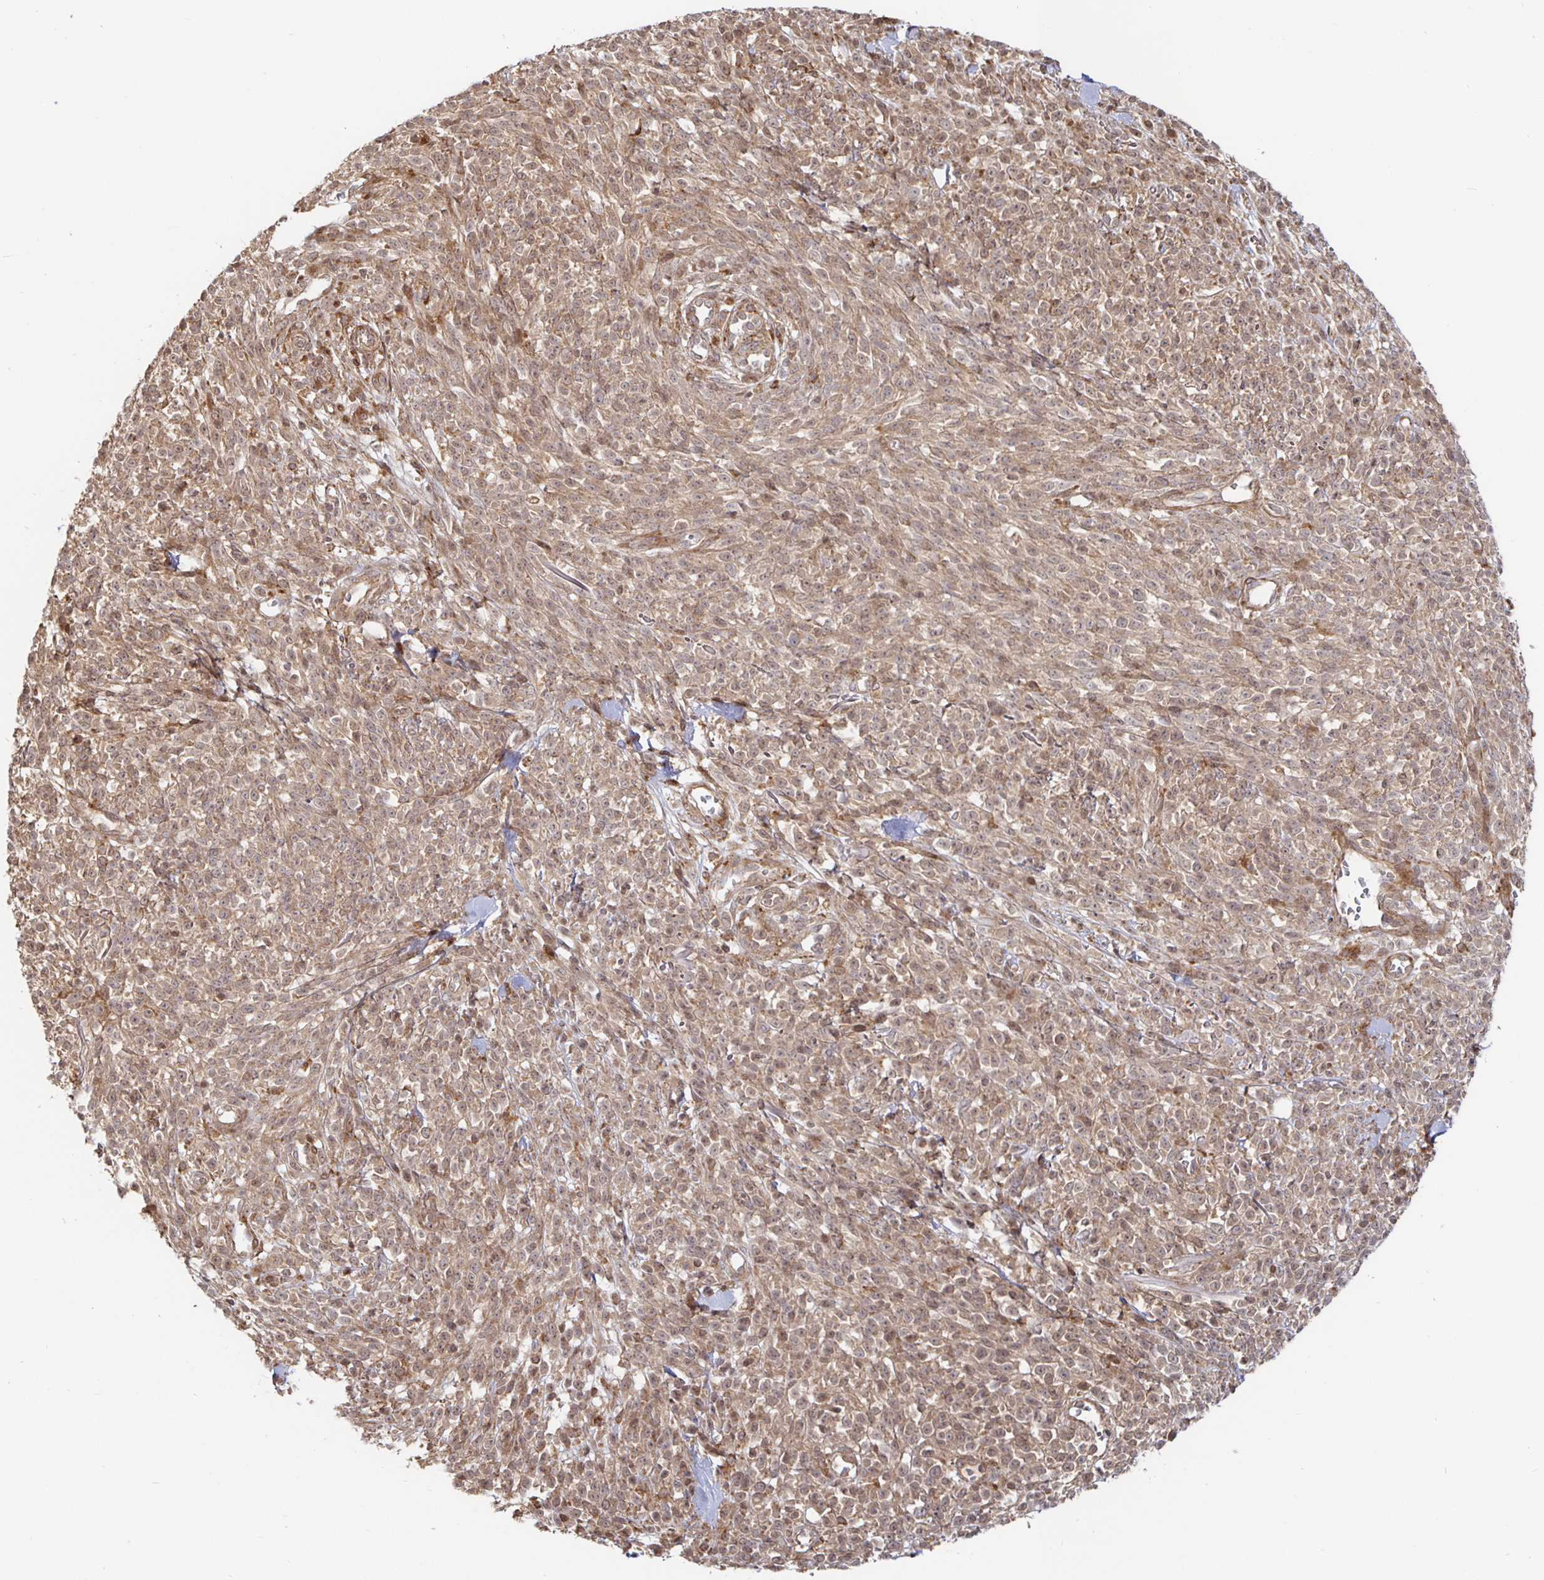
{"staining": {"intensity": "weak", "quantity": ">75%", "location": "nuclear"}, "tissue": "melanoma", "cell_type": "Tumor cells", "image_type": "cancer", "snomed": [{"axis": "morphology", "description": "Malignant melanoma, NOS"}, {"axis": "topography", "description": "Skin"}, {"axis": "topography", "description": "Skin of trunk"}], "caption": "Melanoma stained with a protein marker exhibits weak staining in tumor cells.", "gene": "STRAP", "patient": {"sex": "male", "age": 74}}